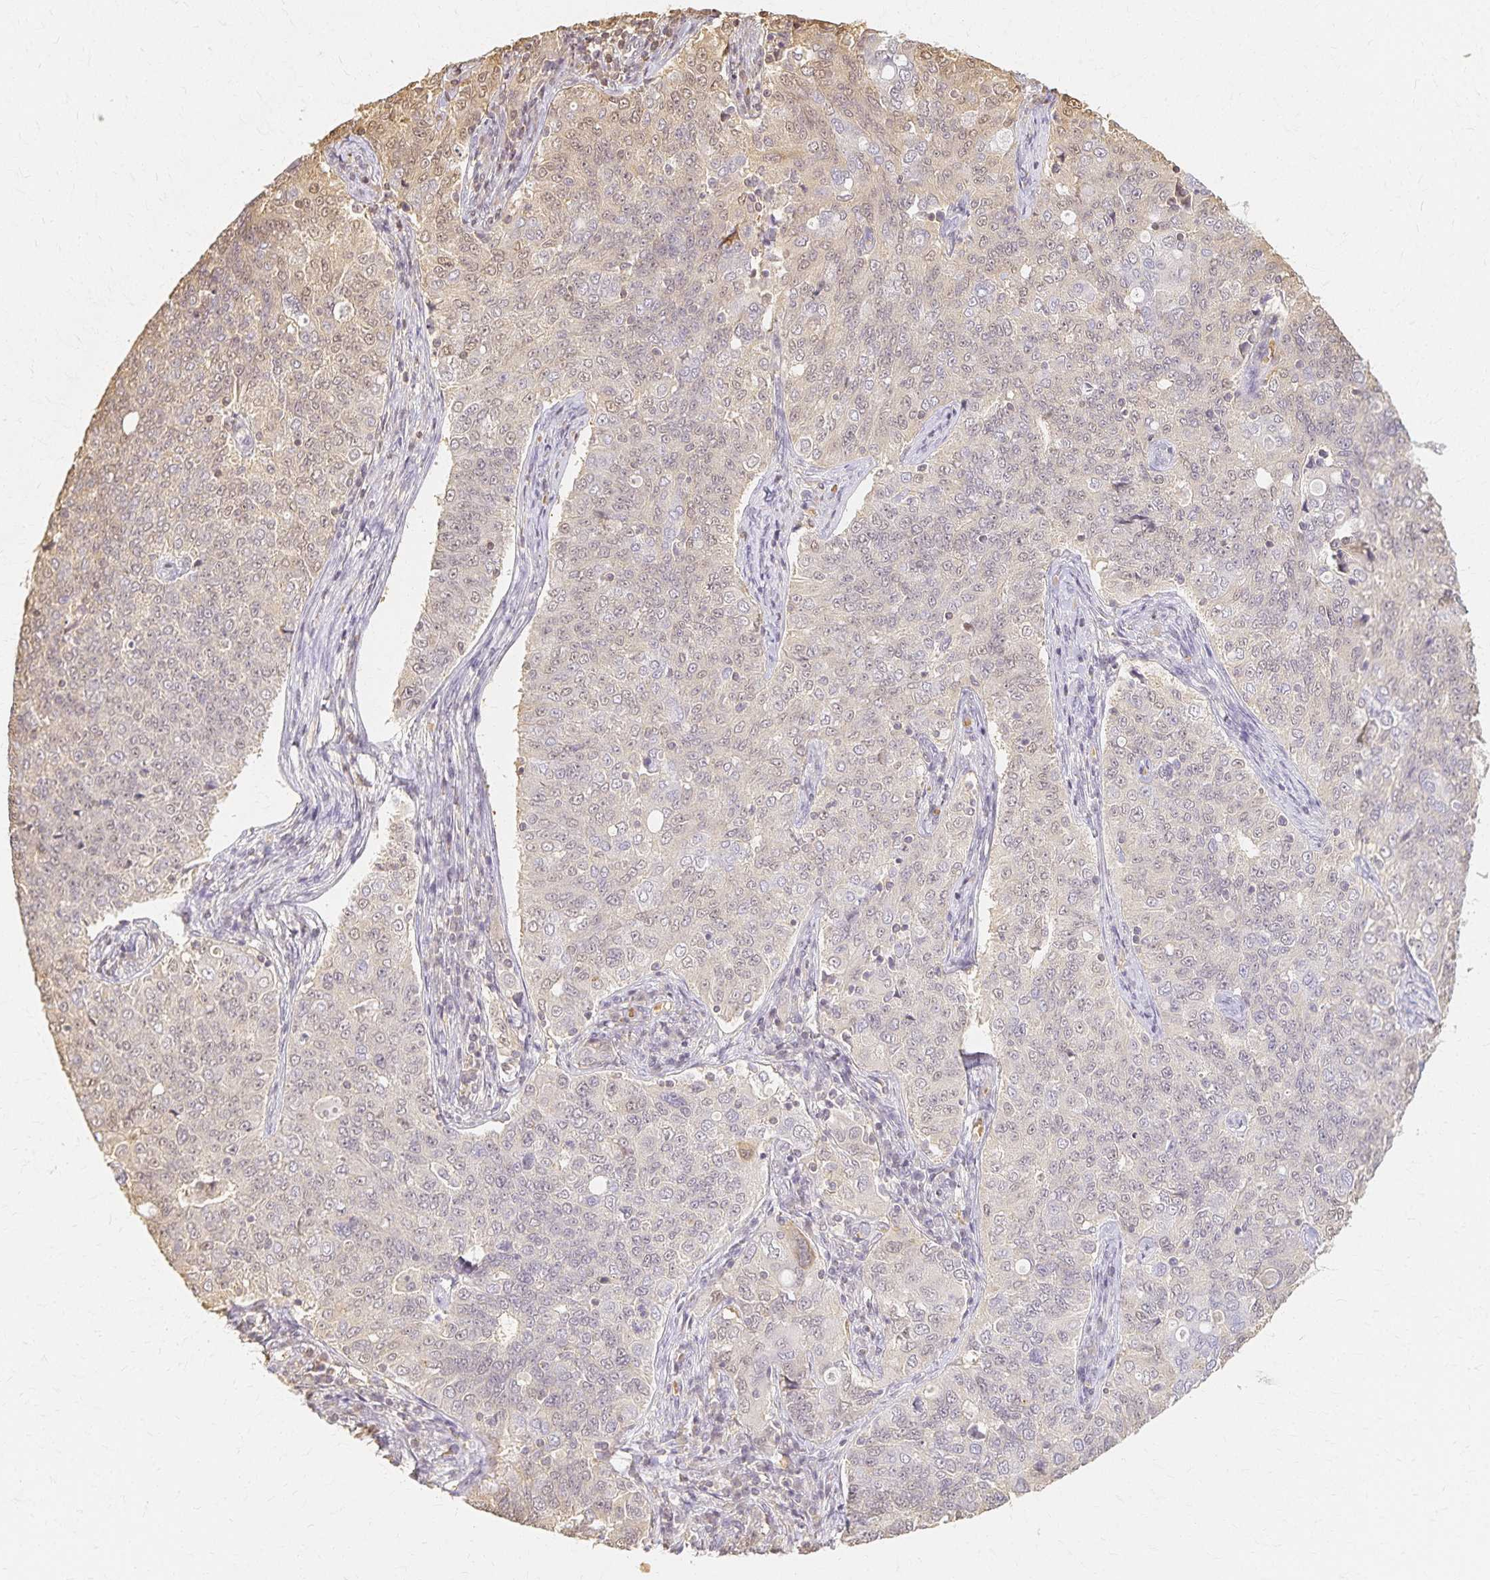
{"staining": {"intensity": "weak", "quantity": "<25%", "location": "cytoplasmic/membranous,nuclear"}, "tissue": "endometrial cancer", "cell_type": "Tumor cells", "image_type": "cancer", "snomed": [{"axis": "morphology", "description": "Adenocarcinoma, NOS"}, {"axis": "topography", "description": "Endometrium"}], "caption": "Immunohistochemistry photomicrograph of human endometrial cancer stained for a protein (brown), which exhibits no expression in tumor cells.", "gene": "AZGP1", "patient": {"sex": "female", "age": 43}}